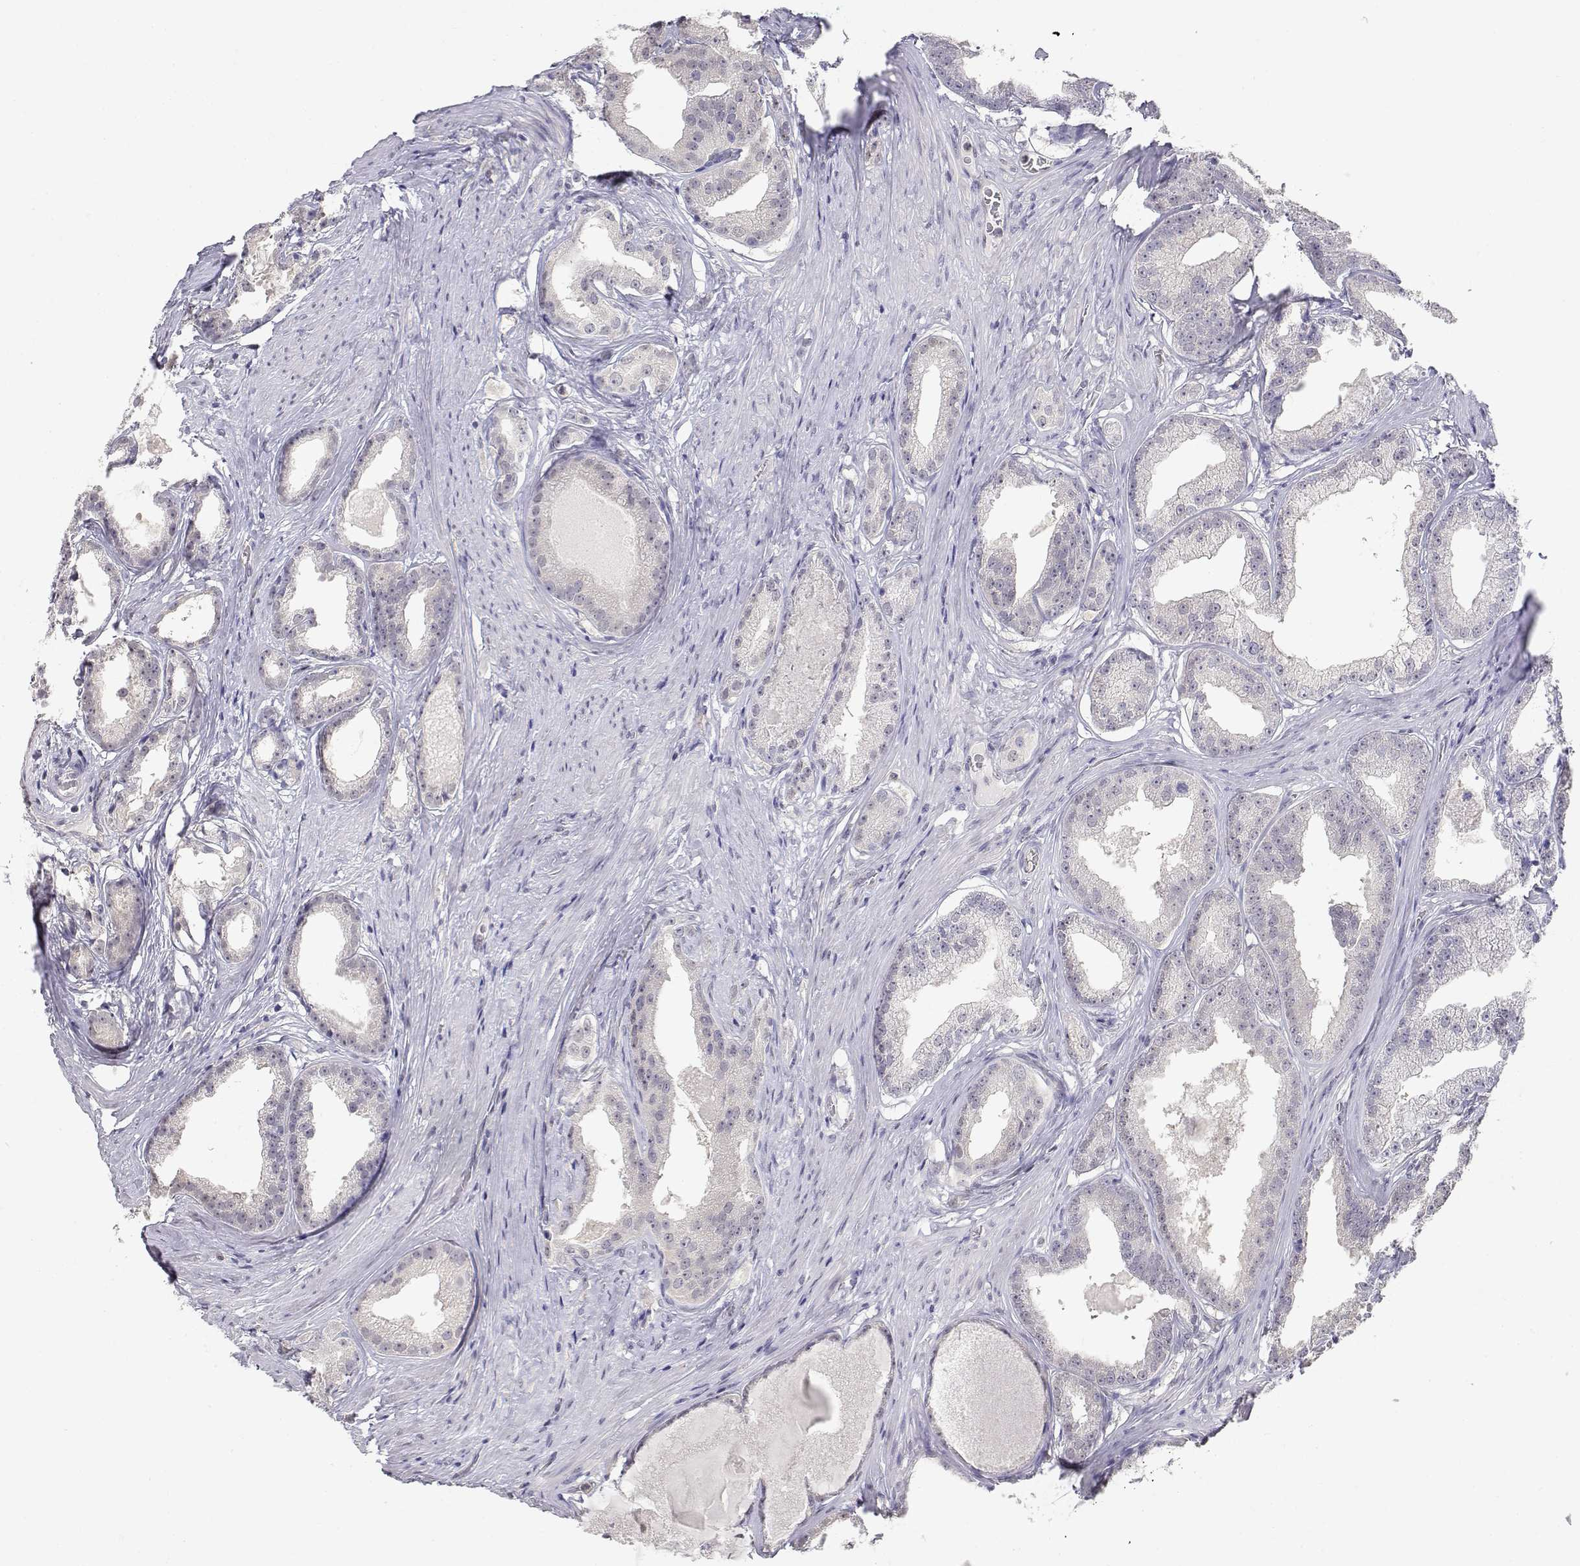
{"staining": {"intensity": "negative", "quantity": "none", "location": "none"}, "tissue": "prostate cancer", "cell_type": "Tumor cells", "image_type": "cancer", "snomed": [{"axis": "morphology", "description": "Adenocarcinoma, Low grade"}, {"axis": "topography", "description": "Prostate"}], "caption": "Immunohistochemistry (IHC) of human prostate cancer (low-grade adenocarcinoma) exhibits no staining in tumor cells.", "gene": "ADA", "patient": {"sex": "male", "age": 65}}